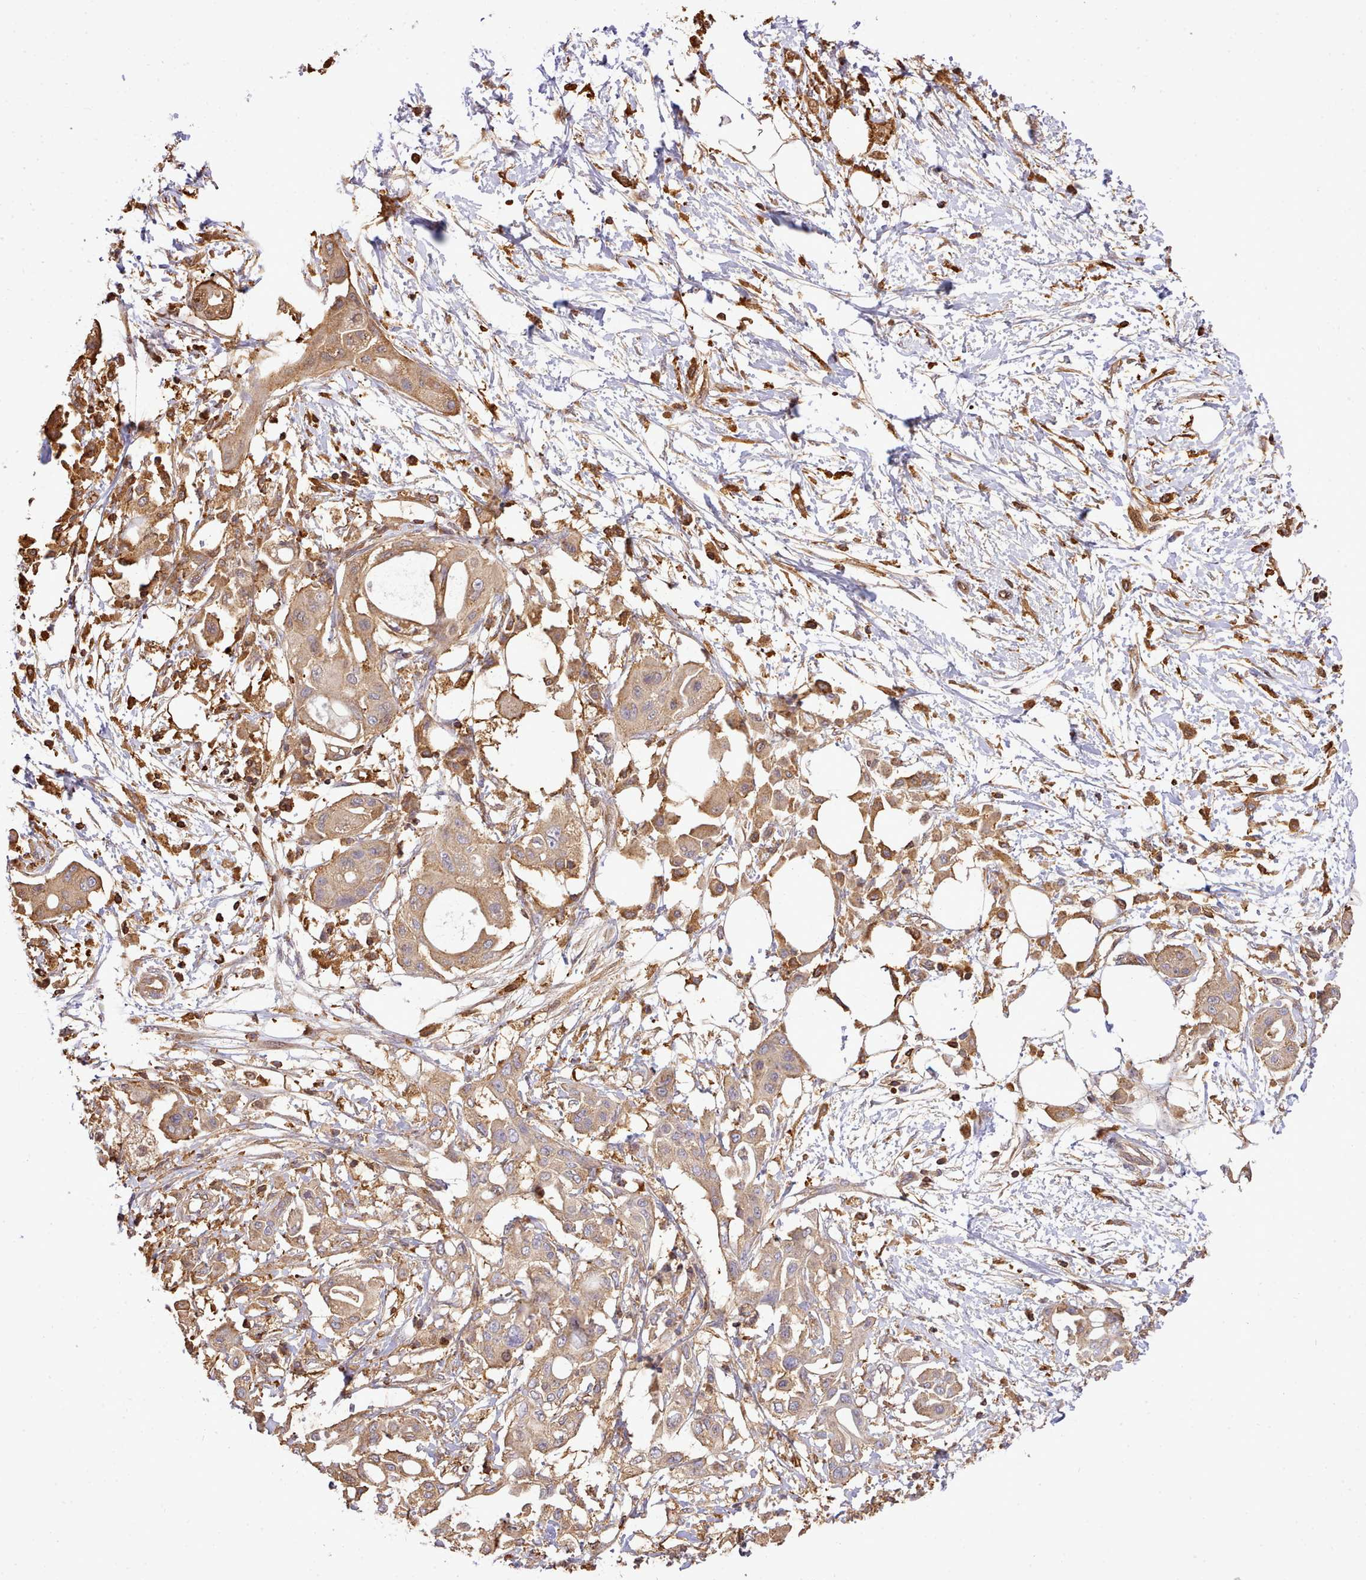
{"staining": {"intensity": "moderate", "quantity": ">75%", "location": "cytoplasmic/membranous"}, "tissue": "pancreatic cancer", "cell_type": "Tumor cells", "image_type": "cancer", "snomed": [{"axis": "morphology", "description": "Adenocarcinoma, NOS"}, {"axis": "topography", "description": "Pancreas"}], "caption": "This micrograph shows pancreatic cancer (adenocarcinoma) stained with immunohistochemistry (IHC) to label a protein in brown. The cytoplasmic/membranous of tumor cells show moderate positivity for the protein. Nuclei are counter-stained blue.", "gene": "CAPZA1", "patient": {"sex": "male", "age": 68}}